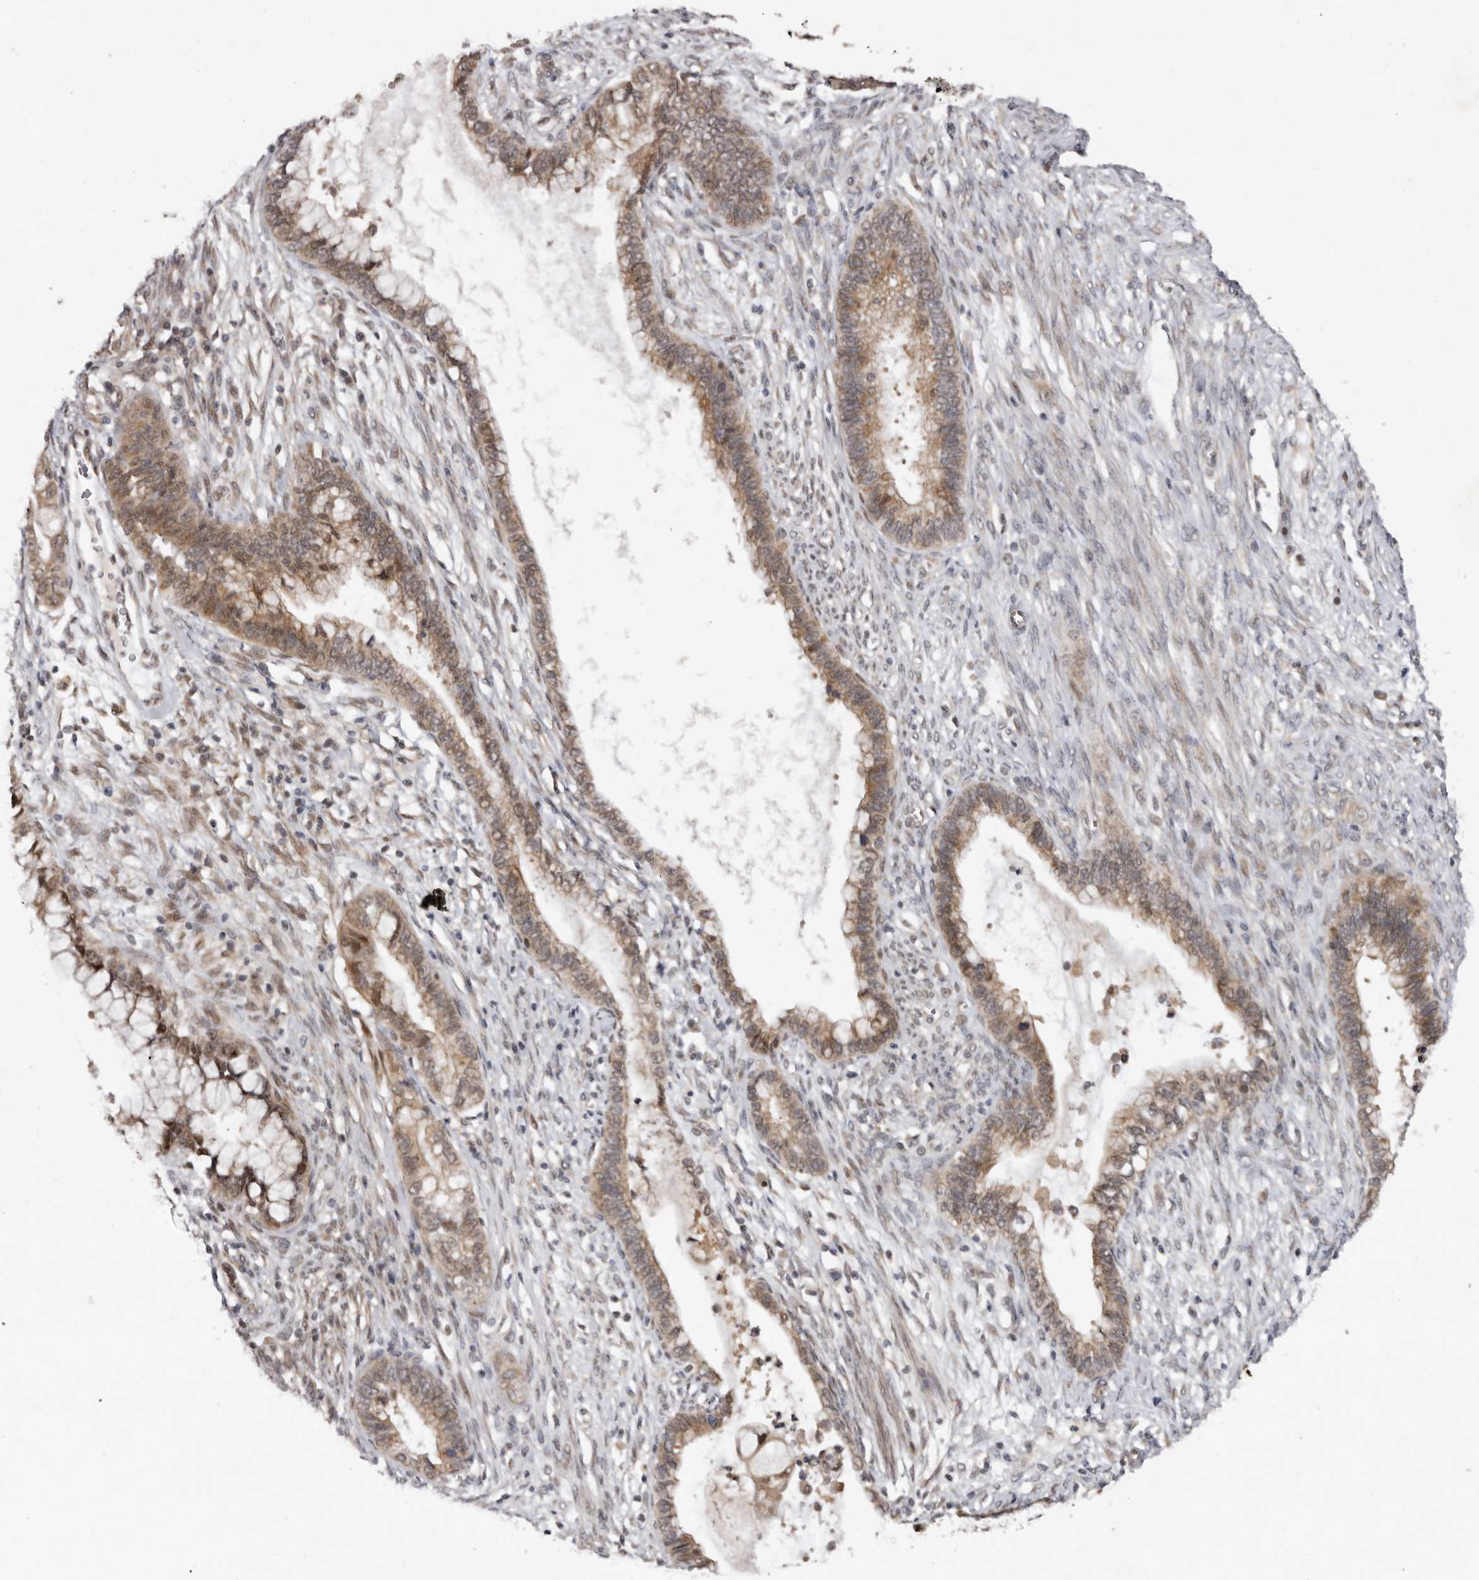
{"staining": {"intensity": "moderate", "quantity": ">75%", "location": "cytoplasmic/membranous"}, "tissue": "cervical cancer", "cell_type": "Tumor cells", "image_type": "cancer", "snomed": [{"axis": "morphology", "description": "Adenocarcinoma, NOS"}, {"axis": "topography", "description": "Cervix"}], "caption": "This is an image of immunohistochemistry (IHC) staining of cervical cancer (adenocarcinoma), which shows moderate positivity in the cytoplasmic/membranous of tumor cells.", "gene": "ABL1", "patient": {"sex": "female", "age": 44}}